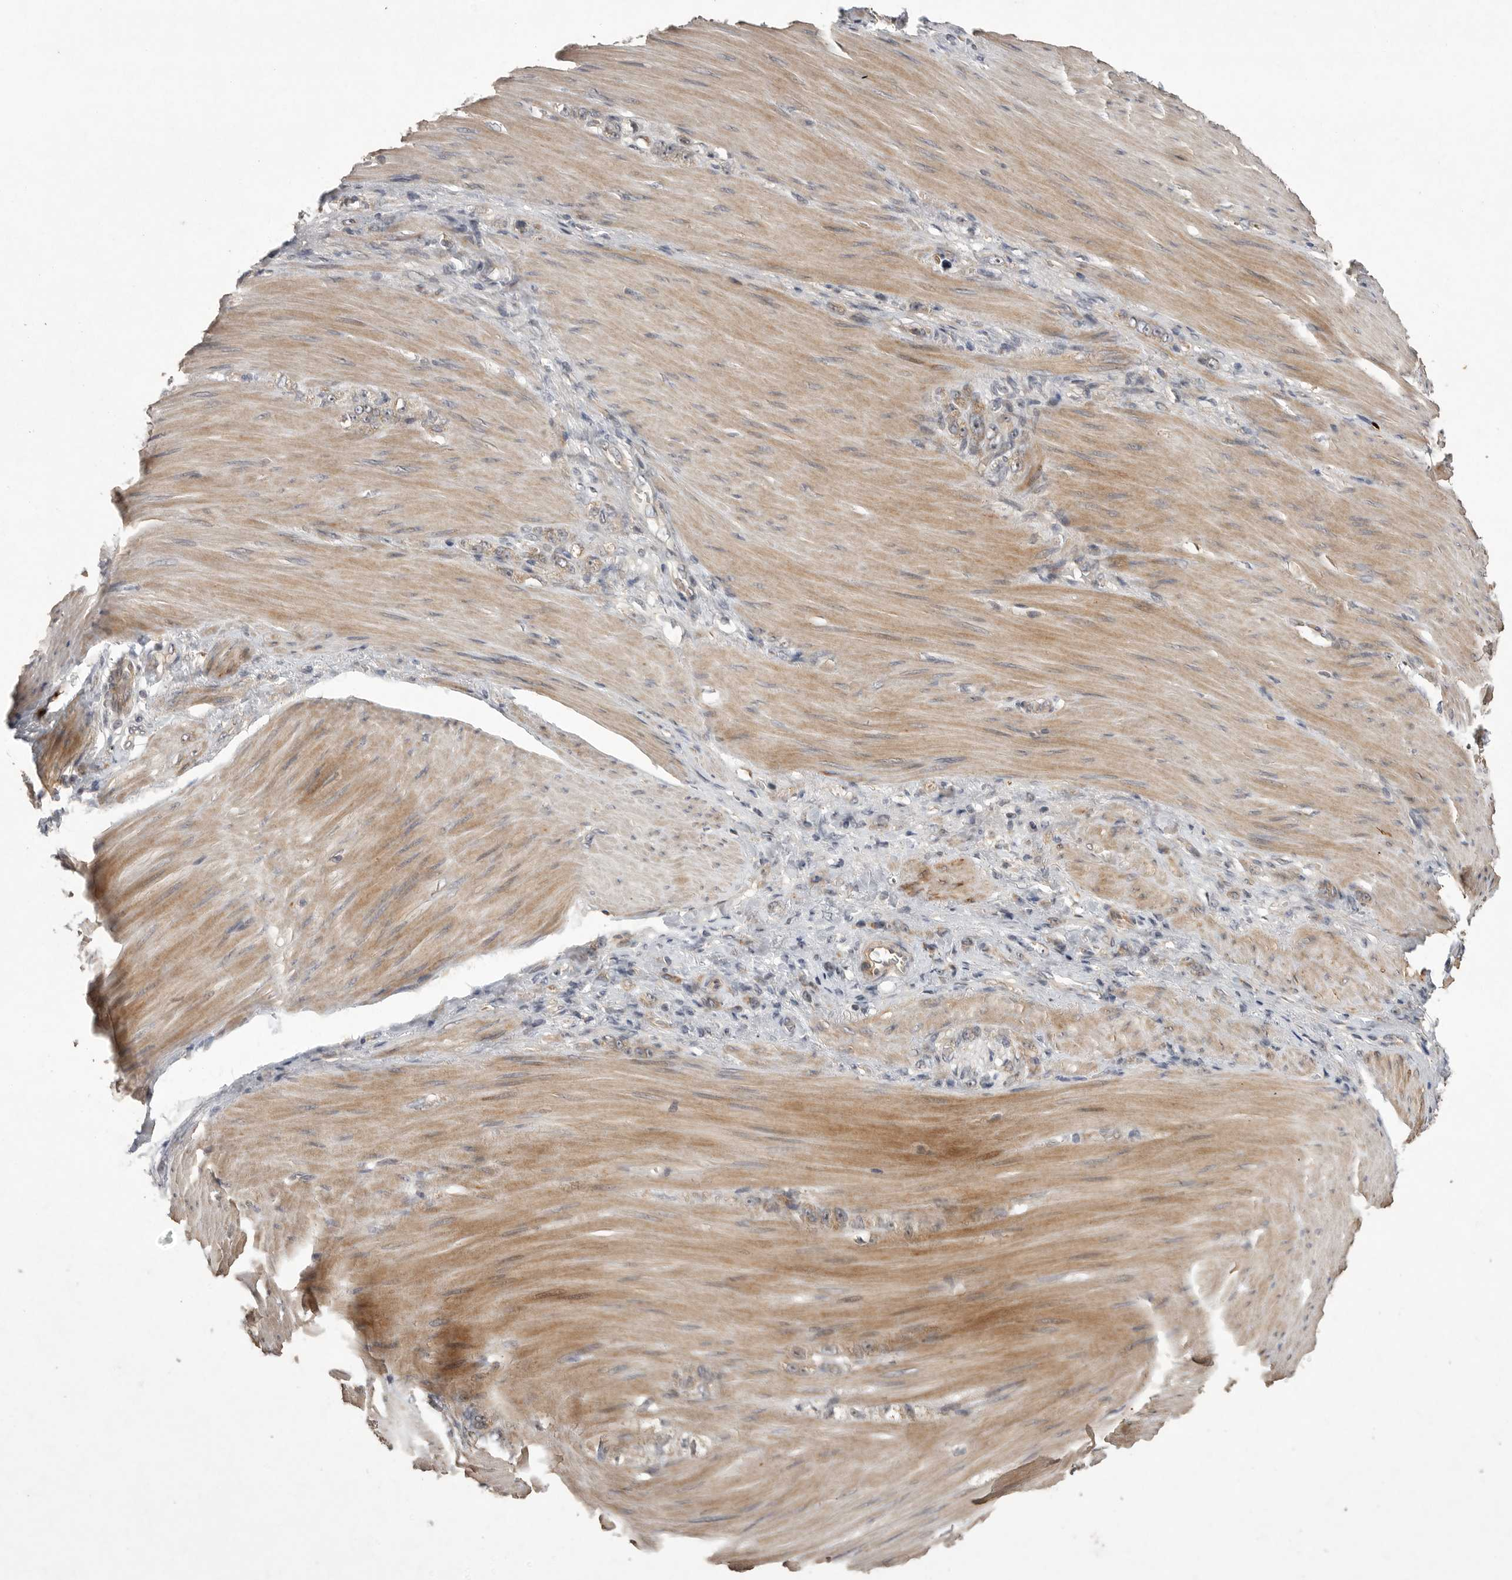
{"staining": {"intensity": "weak", "quantity": "25%-75%", "location": "cytoplasmic/membranous"}, "tissue": "stomach cancer", "cell_type": "Tumor cells", "image_type": "cancer", "snomed": [{"axis": "morphology", "description": "Normal tissue, NOS"}, {"axis": "morphology", "description": "Adenocarcinoma, NOS"}, {"axis": "topography", "description": "Stomach"}], "caption": "Protein staining reveals weak cytoplasmic/membranous expression in about 25%-75% of tumor cells in stomach adenocarcinoma.", "gene": "UBE3D", "patient": {"sex": "male", "age": 82}}